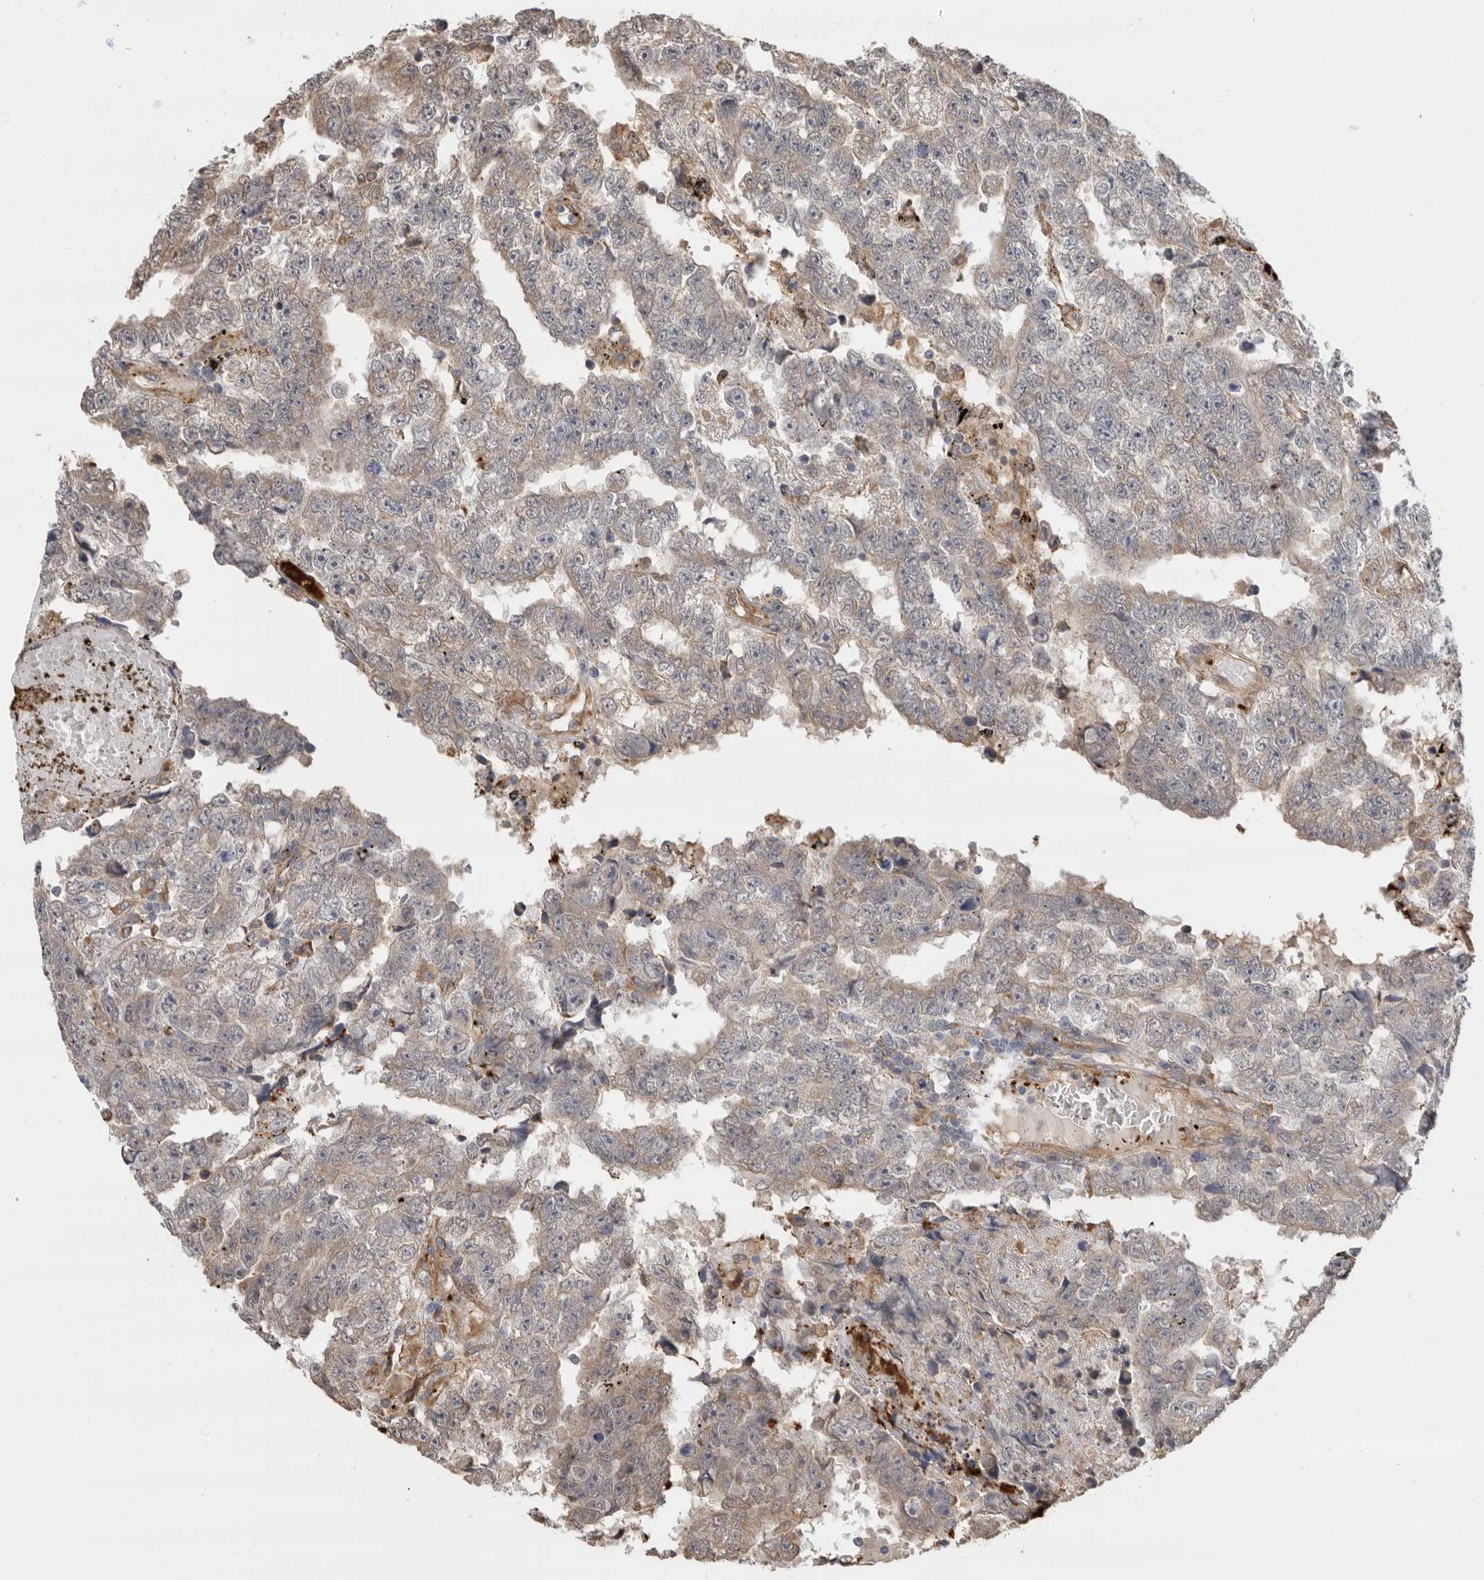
{"staining": {"intensity": "weak", "quantity": "<25%", "location": "cytoplasmic/membranous"}, "tissue": "testis cancer", "cell_type": "Tumor cells", "image_type": "cancer", "snomed": [{"axis": "morphology", "description": "Carcinoma, Embryonal, NOS"}, {"axis": "topography", "description": "Testis"}], "caption": "Histopathology image shows no significant protein expression in tumor cells of testis cancer. (DAB immunohistochemistry, high magnification).", "gene": "CDC42BPB", "patient": {"sex": "male", "age": 25}}